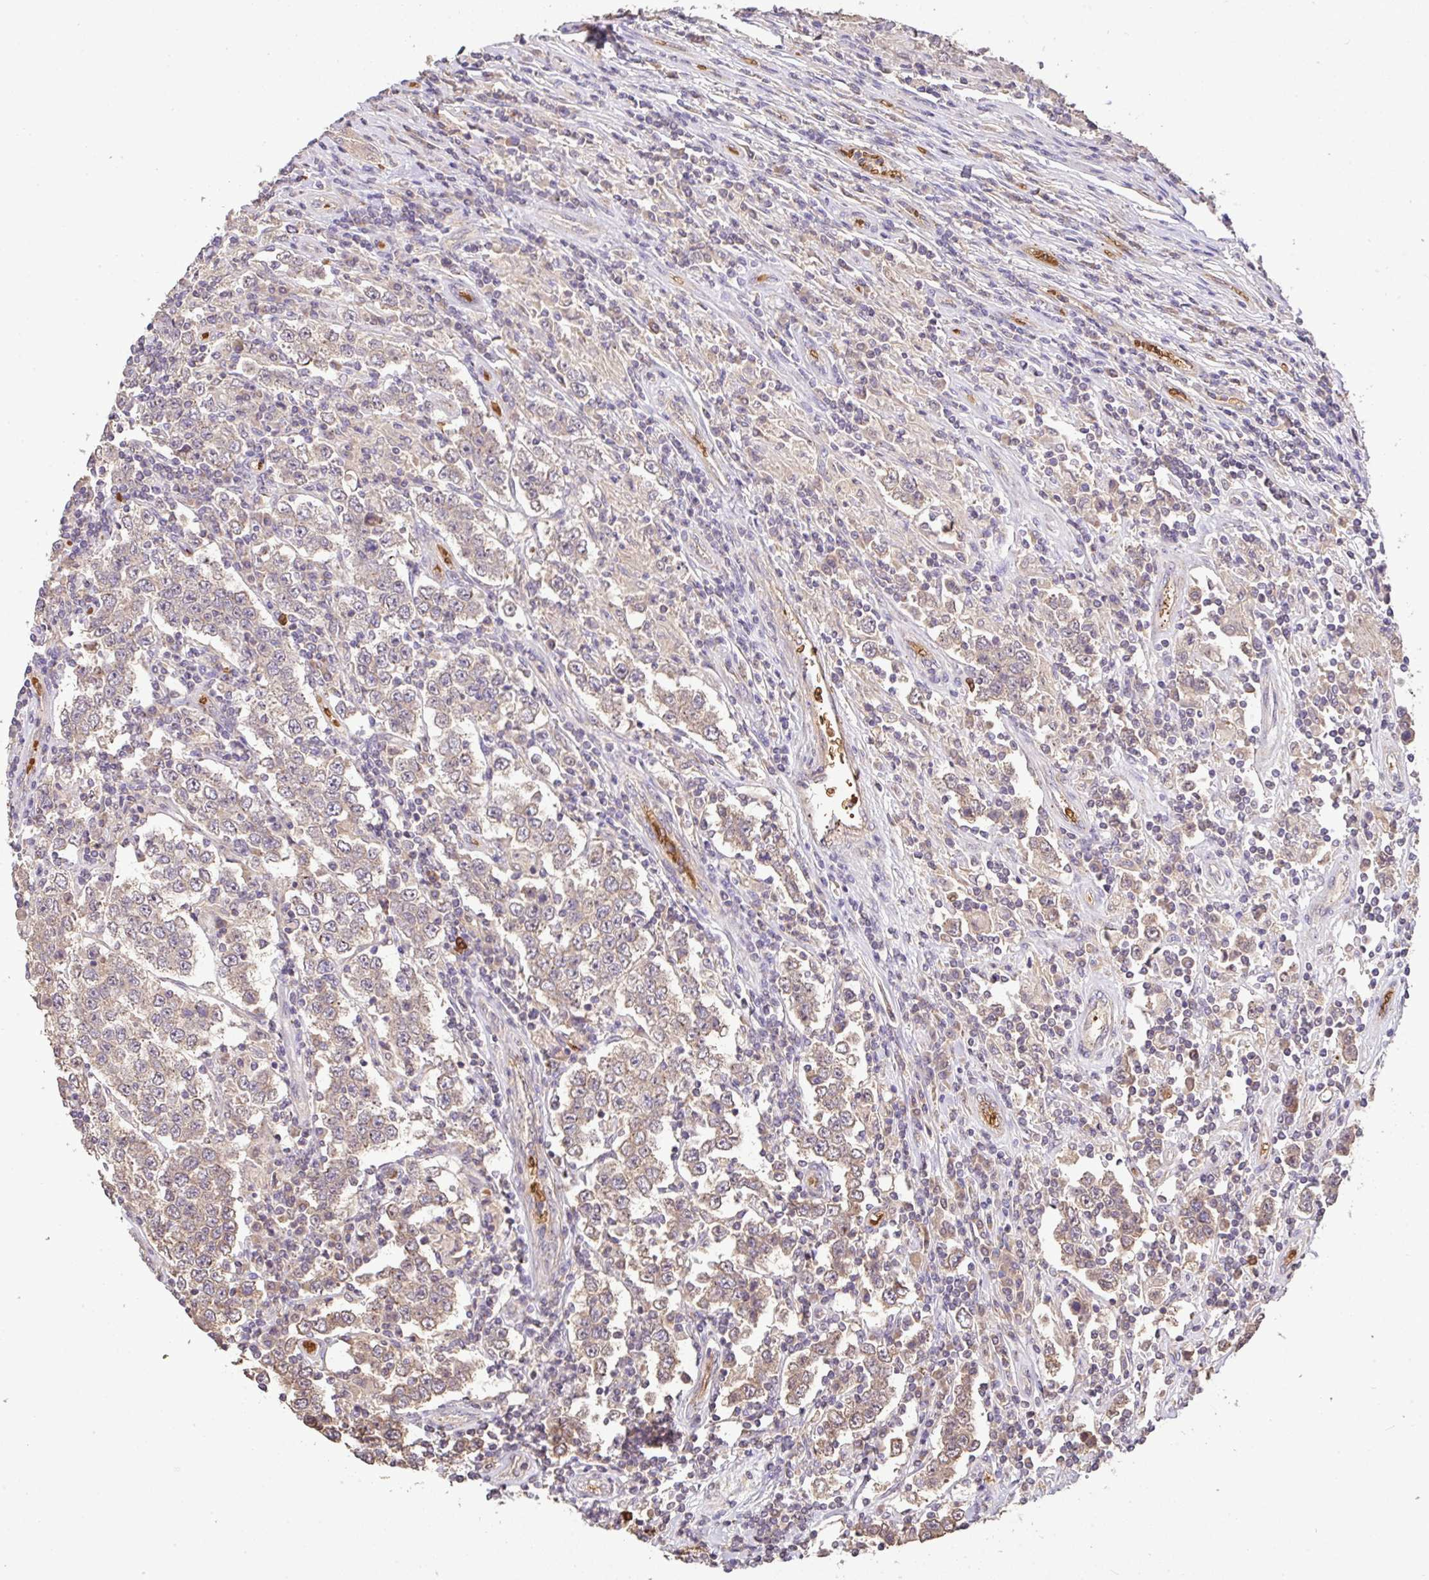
{"staining": {"intensity": "weak", "quantity": "<25%", "location": "cytoplasmic/membranous"}, "tissue": "testis cancer", "cell_type": "Tumor cells", "image_type": "cancer", "snomed": [{"axis": "morphology", "description": "Normal tissue, NOS"}, {"axis": "morphology", "description": "Urothelial carcinoma, High grade"}, {"axis": "morphology", "description": "Seminoma, NOS"}, {"axis": "morphology", "description": "Carcinoma, Embryonal, NOS"}, {"axis": "topography", "description": "Urinary bladder"}, {"axis": "topography", "description": "Testis"}], "caption": "Immunohistochemistry (IHC) histopathology image of neoplastic tissue: human testis cancer stained with DAB displays no significant protein staining in tumor cells.", "gene": "C1QTNF9B", "patient": {"sex": "male", "age": 41}}